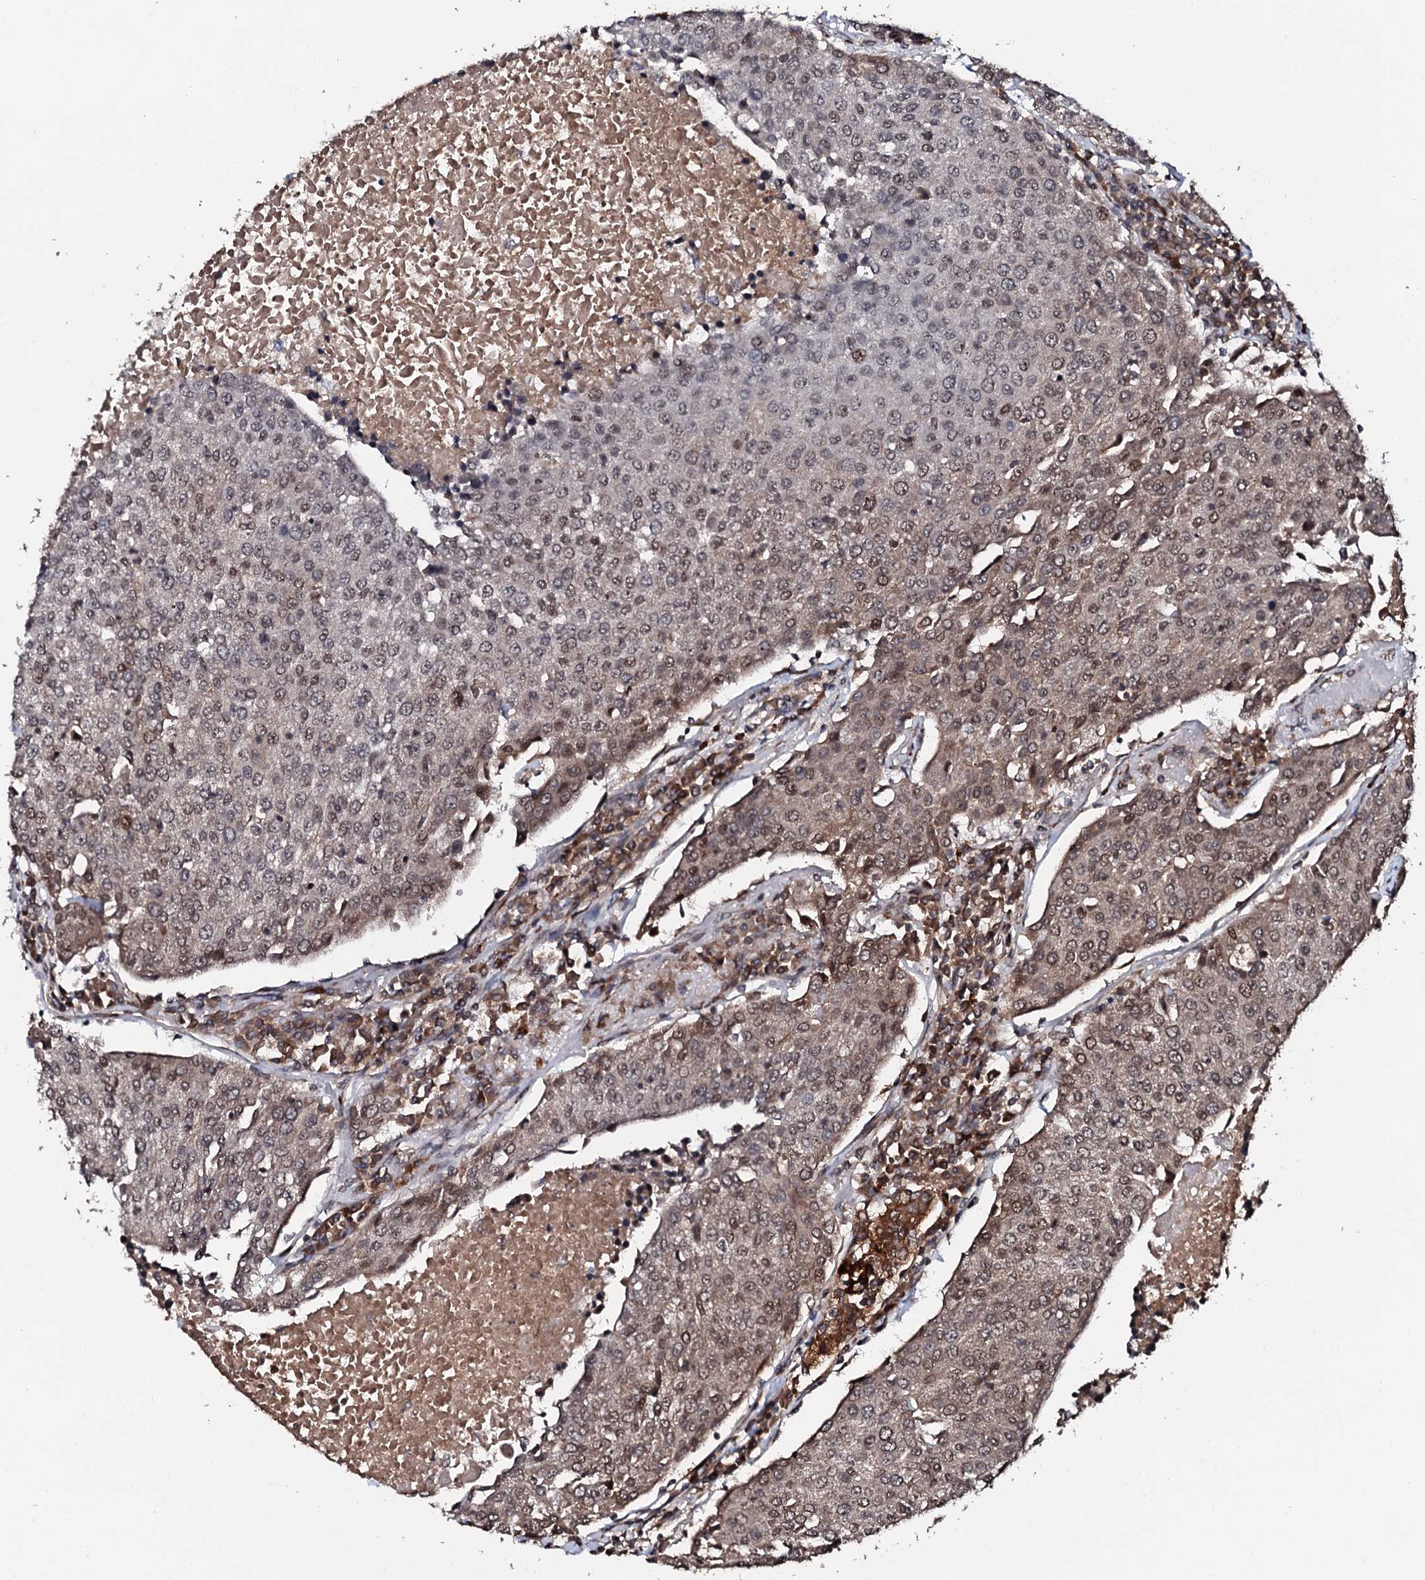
{"staining": {"intensity": "moderate", "quantity": "<25%", "location": "nuclear"}, "tissue": "urothelial cancer", "cell_type": "Tumor cells", "image_type": "cancer", "snomed": [{"axis": "morphology", "description": "Urothelial carcinoma, High grade"}, {"axis": "topography", "description": "Urinary bladder"}], "caption": "Tumor cells demonstrate low levels of moderate nuclear positivity in approximately <25% of cells in human high-grade urothelial carcinoma.", "gene": "FAM111A", "patient": {"sex": "female", "age": 85}}